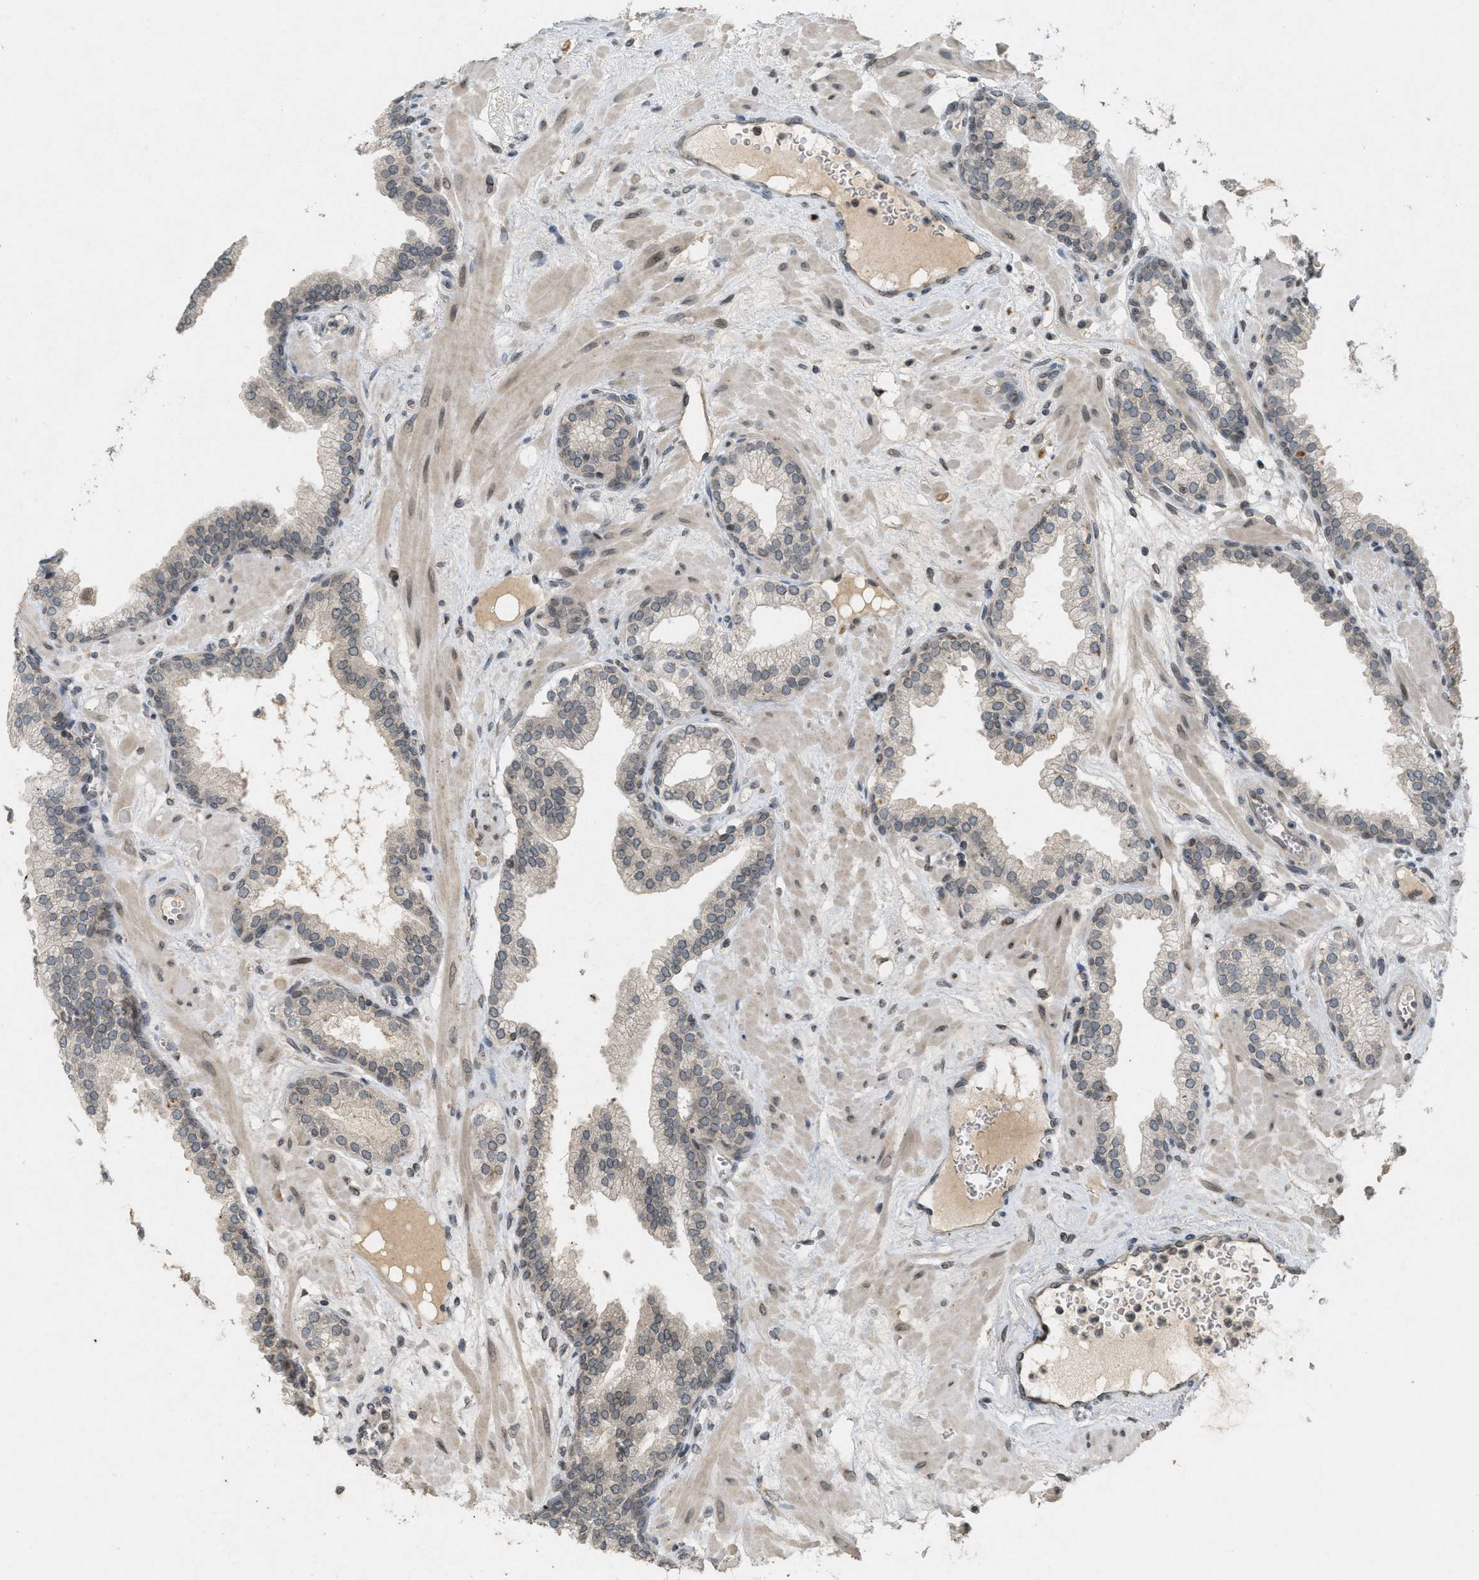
{"staining": {"intensity": "weak", "quantity": "25%-75%", "location": "cytoplasmic/membranous,nuclear"}, "tissue": "prostate", "cell_type": "Glandular cells", "image_type": "normal", "snomed": [{"axis": "morphology", "description": "Normal tissue, NOS"}, {"axis": "morphology", "description": "Urothelial carcinoma, Low grade"}, {"axis": "topography", "description": "Urinary bladder"}, {"axis": "topography", "description": "Prostate"}], "caption": "The immunohistochemical stain labels weak cytoplasmic/membranous,nuclear staining in glandular cells of benign prostate. The staining was performed using DAB (3,3'-diaminobenzidine) to visualize the protein expression in brown, while the nuclei were stained in blue with hematoxylin (Magnification: 20x).", "gene": "ABHD6", "patient": {"sex": "male", "age": 60}}